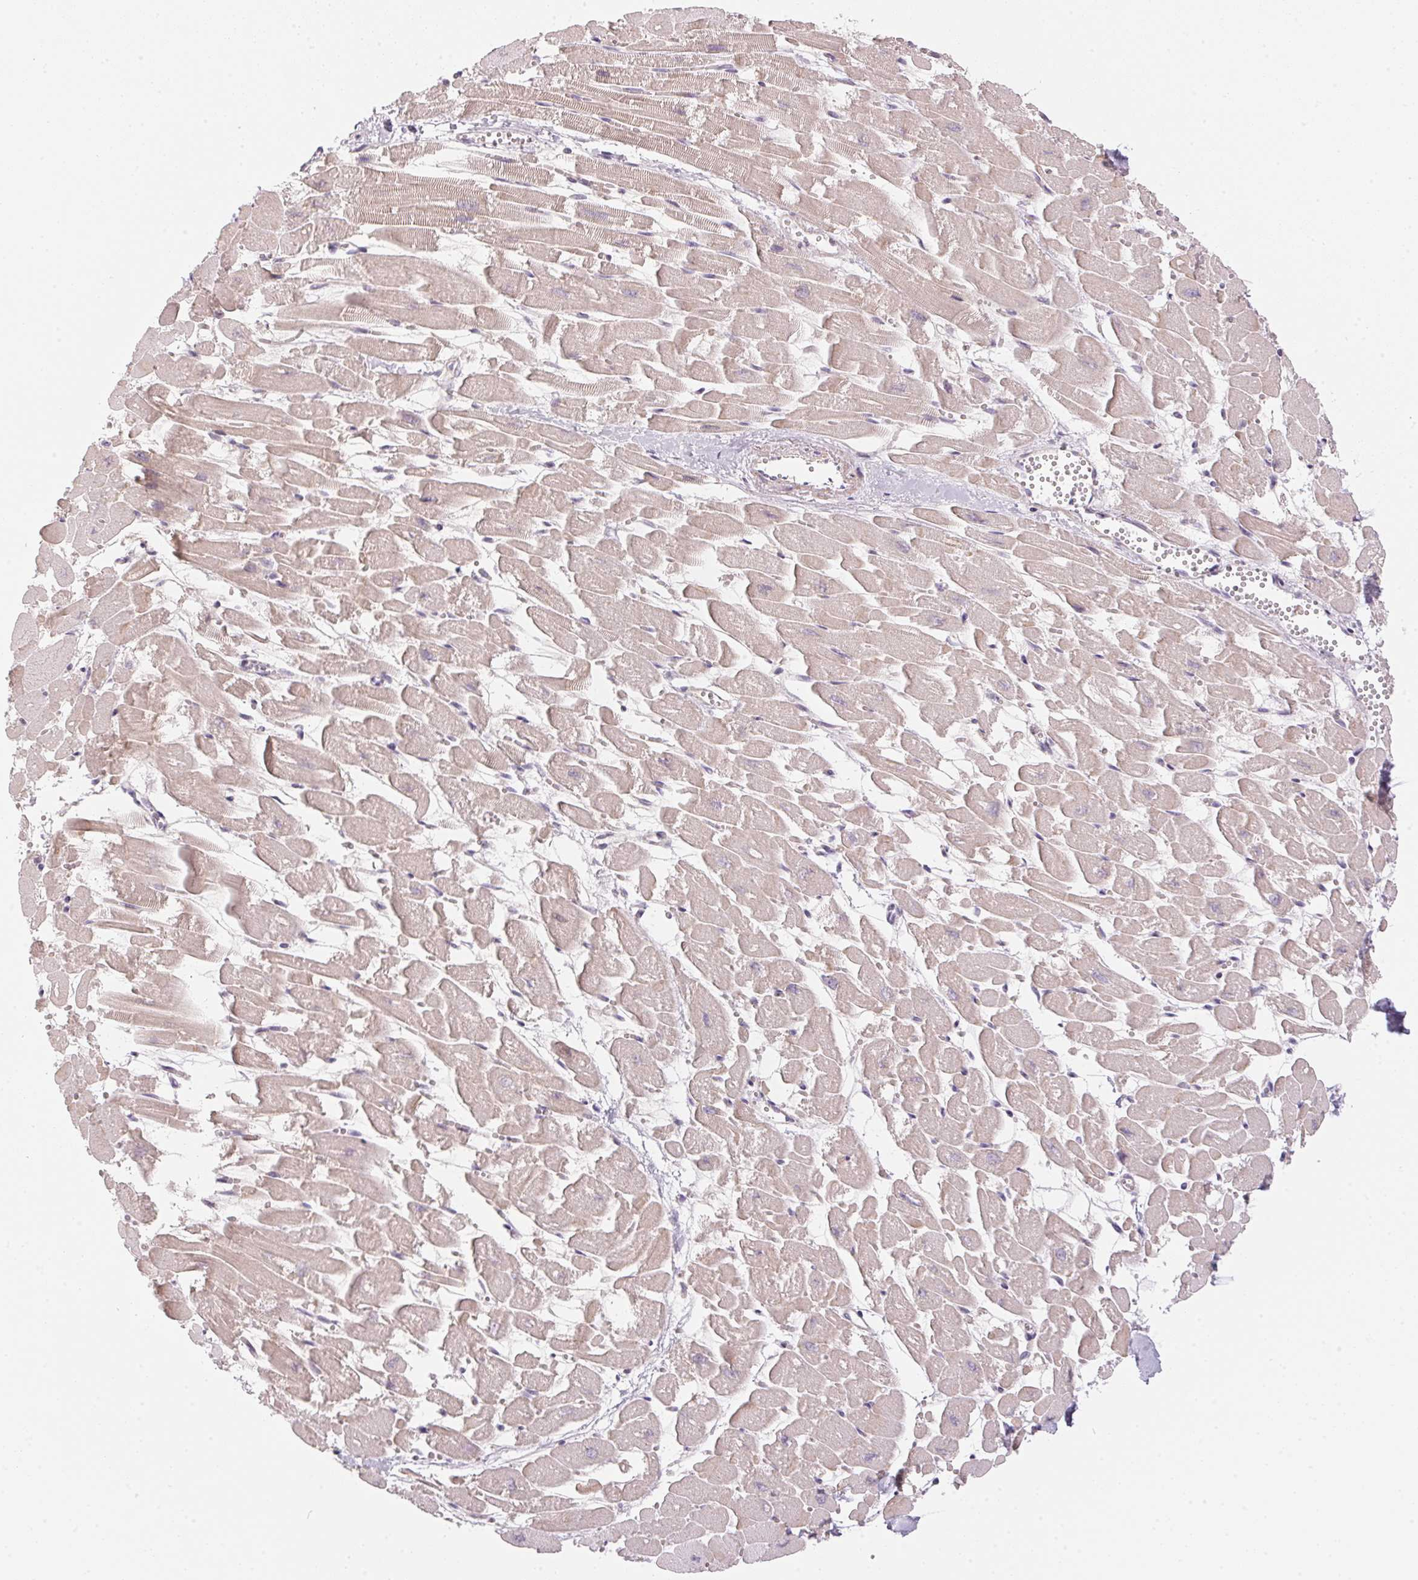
{"staining": {"intensity": "weak", "quantity": ">75%", "location": "cytoplasmic/membranous"}, "tissue": "heart muscle", "cell_type": "Cardiomyocytes", "image_type": "normal", "snomed": [{"axis": "morphology", "description": "Normal tissue, NOS"}, {"axis": "topography", "description": "Heart"}], "caption": "Cardiomyocytes exhibit weak cytoplasmic/membranous staining in about >75% of cells in unremarkable heart muscle.", "gene": "GDAP1L1", "patient": {"sex": "female", "age": 52}}